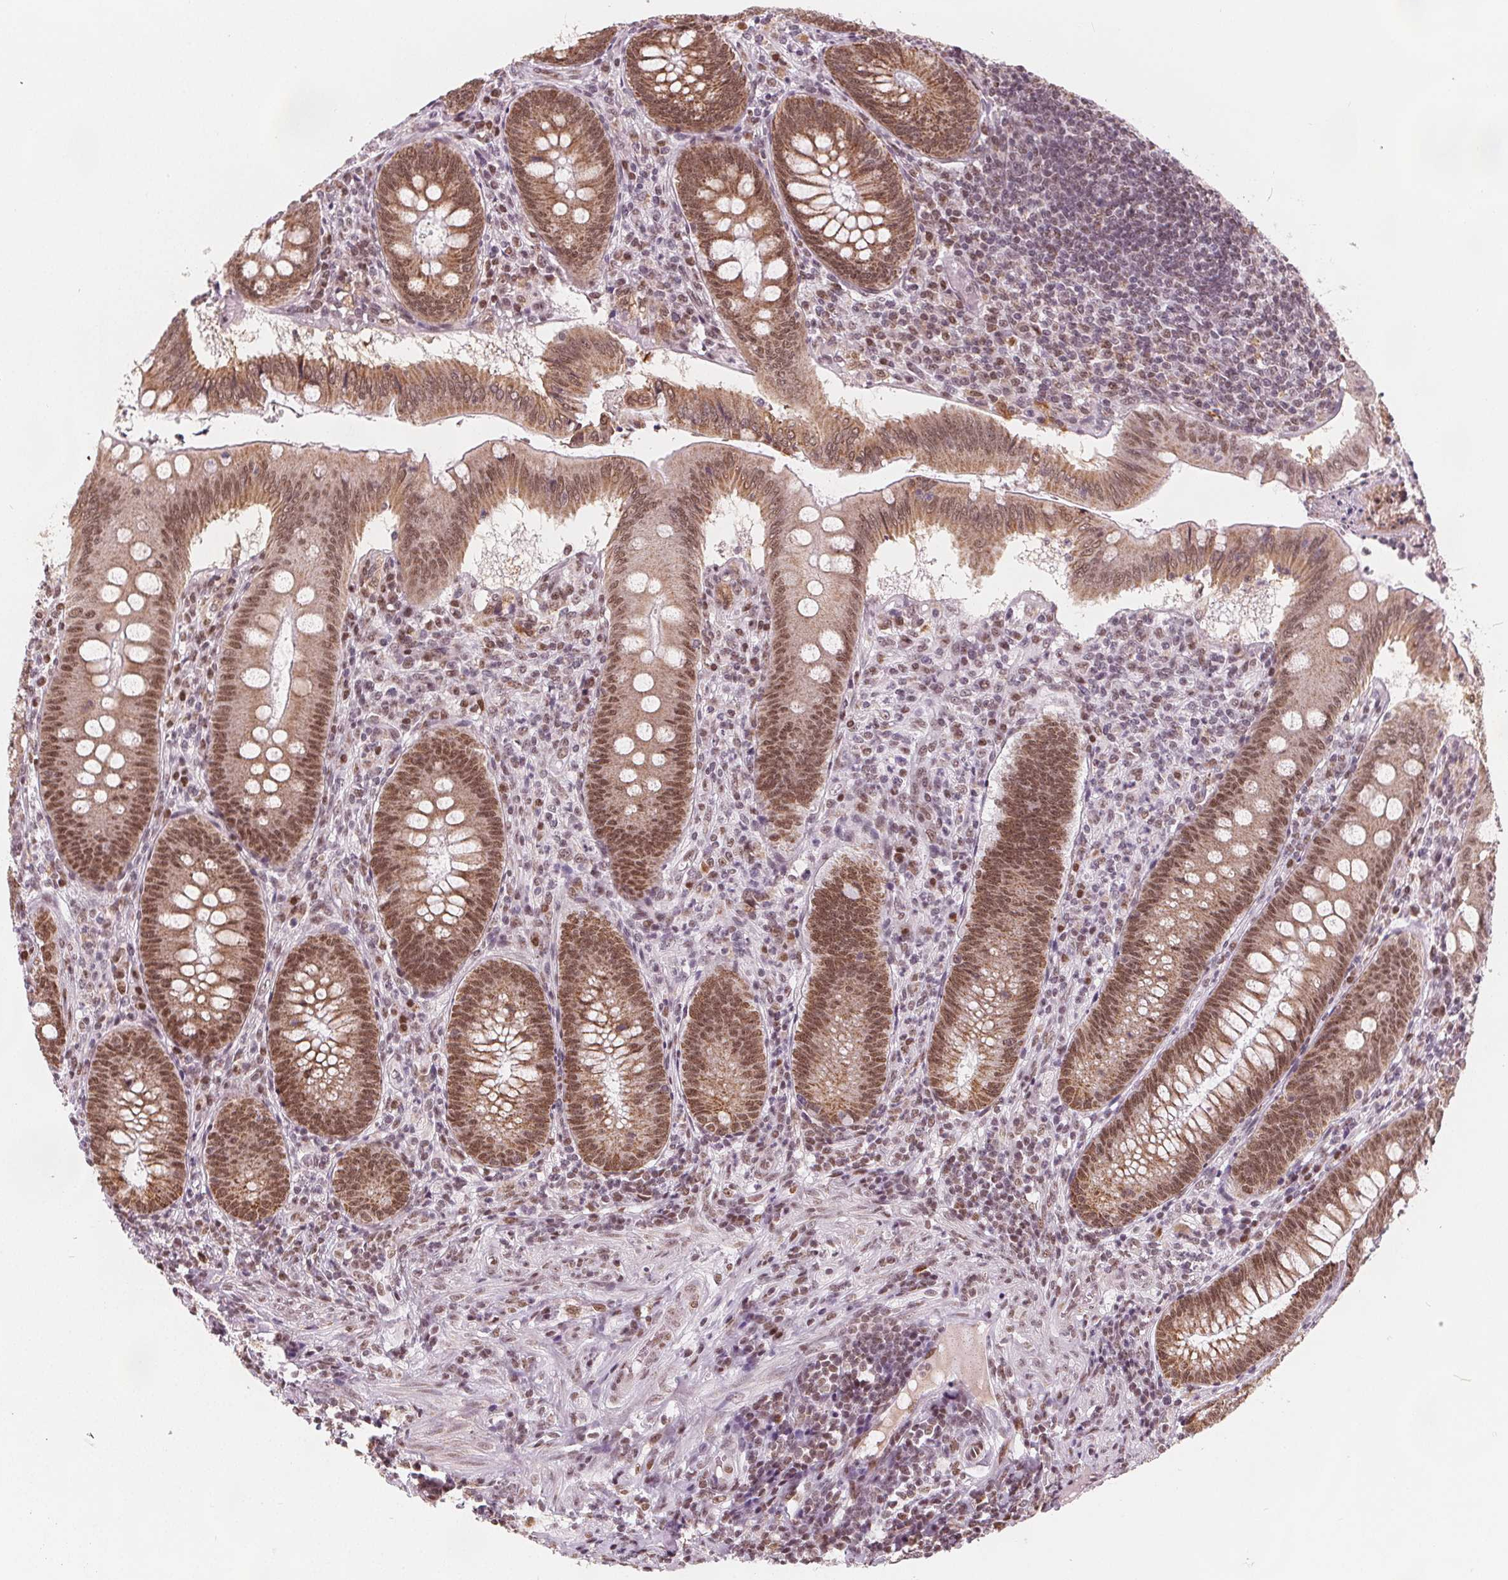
{"staining": {"intensity": "moderate", "quantity": ">75%", "location": "cytoplasmic/membranous,nuclear"}, "tissue": "appendix", "cell_type": "Glandular cells", "image_type": "normal", "snomed": [{"axis": "morphology", "description": "Normal tissue, NOS"}, {"axis": "morphology", "description": "Inflammation, NOS"}, {"axis": "topography", "description": "Appendix"}], "caption": "Protein expression analysis of unremarkable appendix demonstrates moderate cytoplasmic/membranous,nuclear positivity in approximately >75% of glandular cells. Nuclei are stained in blue.", "gene": "DPM2", "patient": {"sex": "male", "age": 16}}